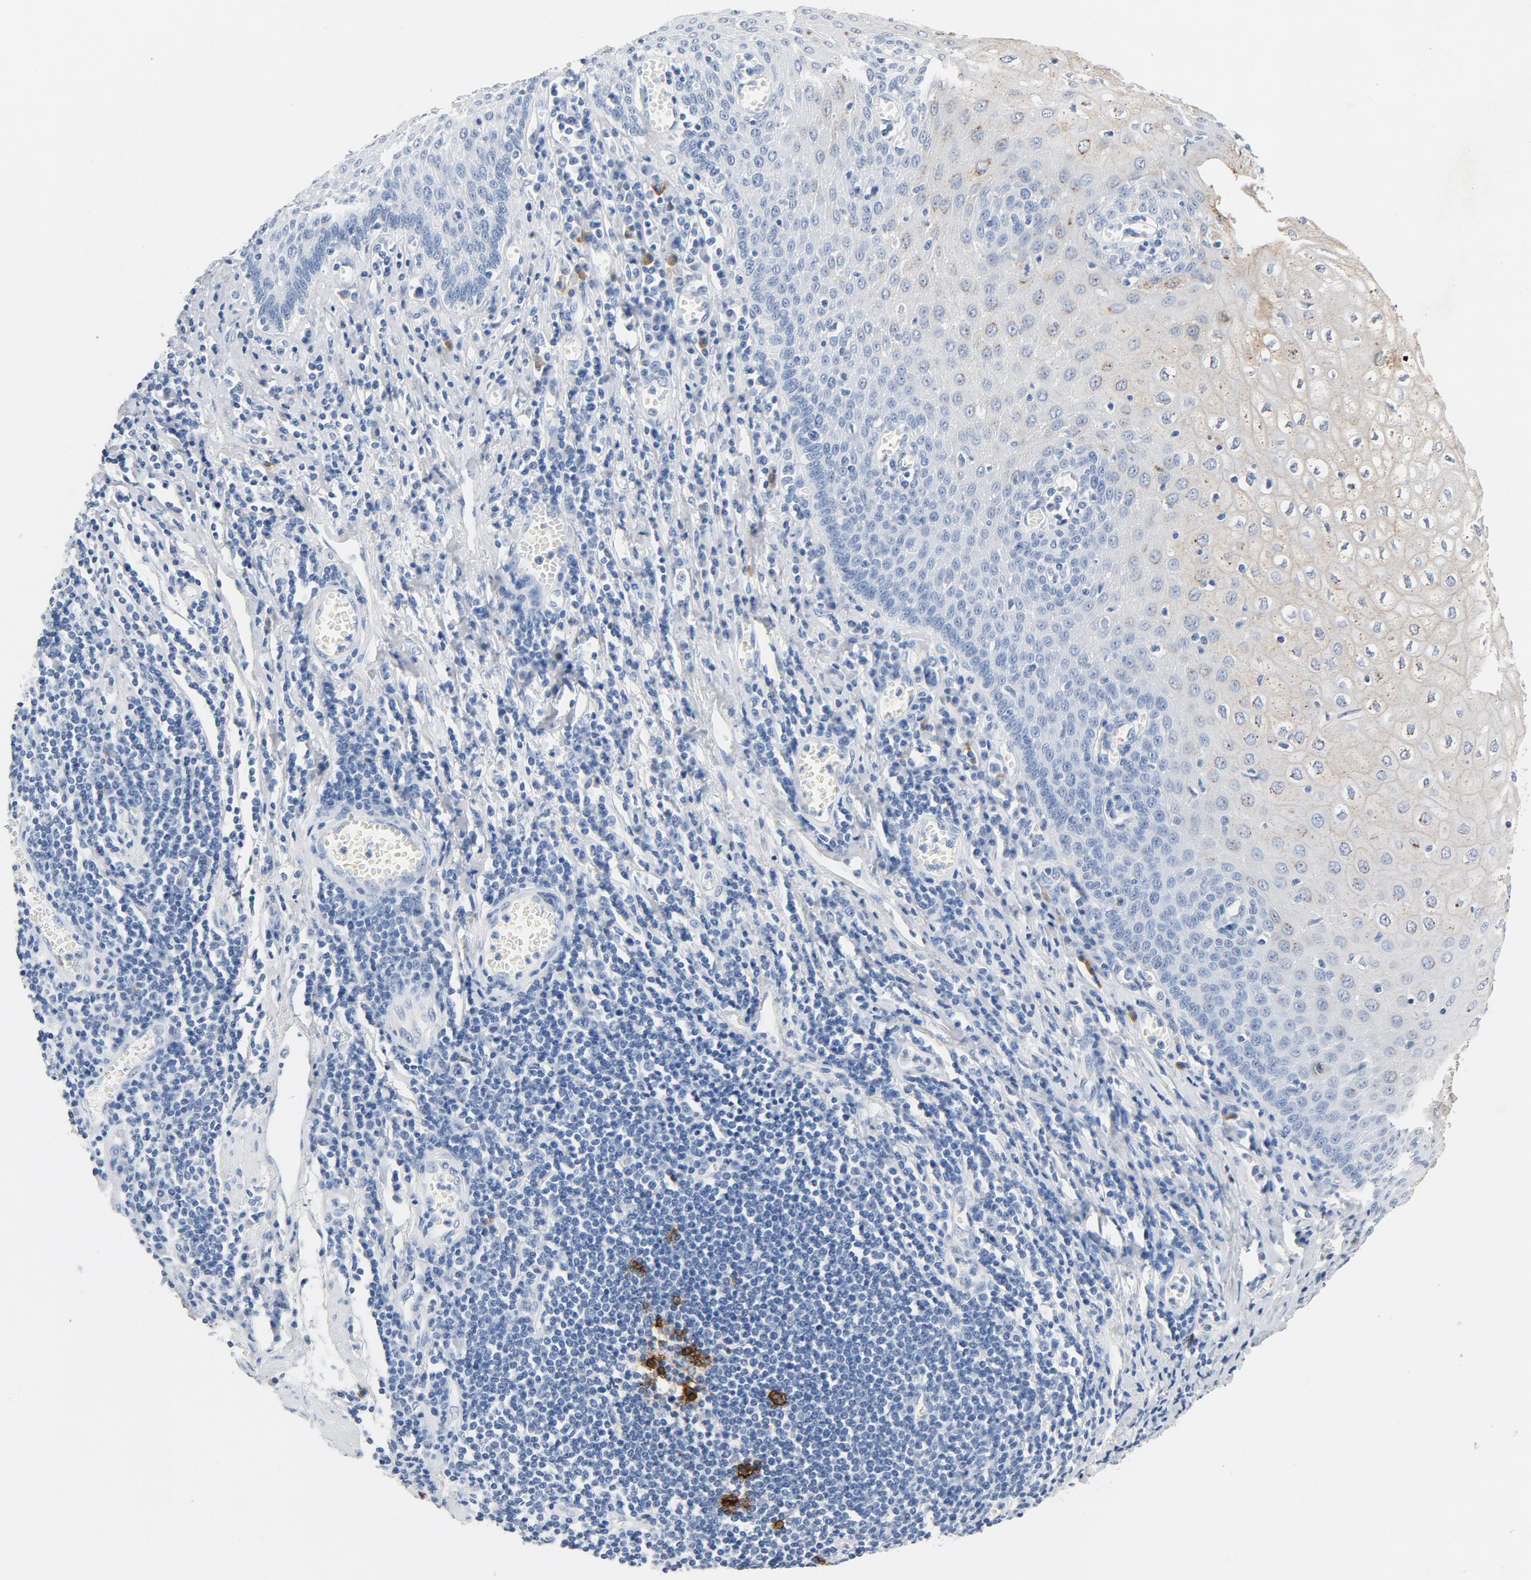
{"staining": {"intensity": "negative", "quantity": "none", "location": "none"}, "tissue": "esophagus", "cell_type": "Squamous epithelial cells", "image_type": "normal", "snomed": [{"axis": "morphology", "description": "Normal tissue, NOS"}, {"axis": "morphology", "description": "Squamous cell carcinoma, NOS"}, {"axis": "topography", "description": "Esophagus"}], "caption": "This is a histopathology image of immunohistochemistry (IHC) staining of unremarkable esophagus, which shows no expression in squamous epithelial cells.", "gene": "PTPRB", "patient": {"sex": "male", "age": 65}}